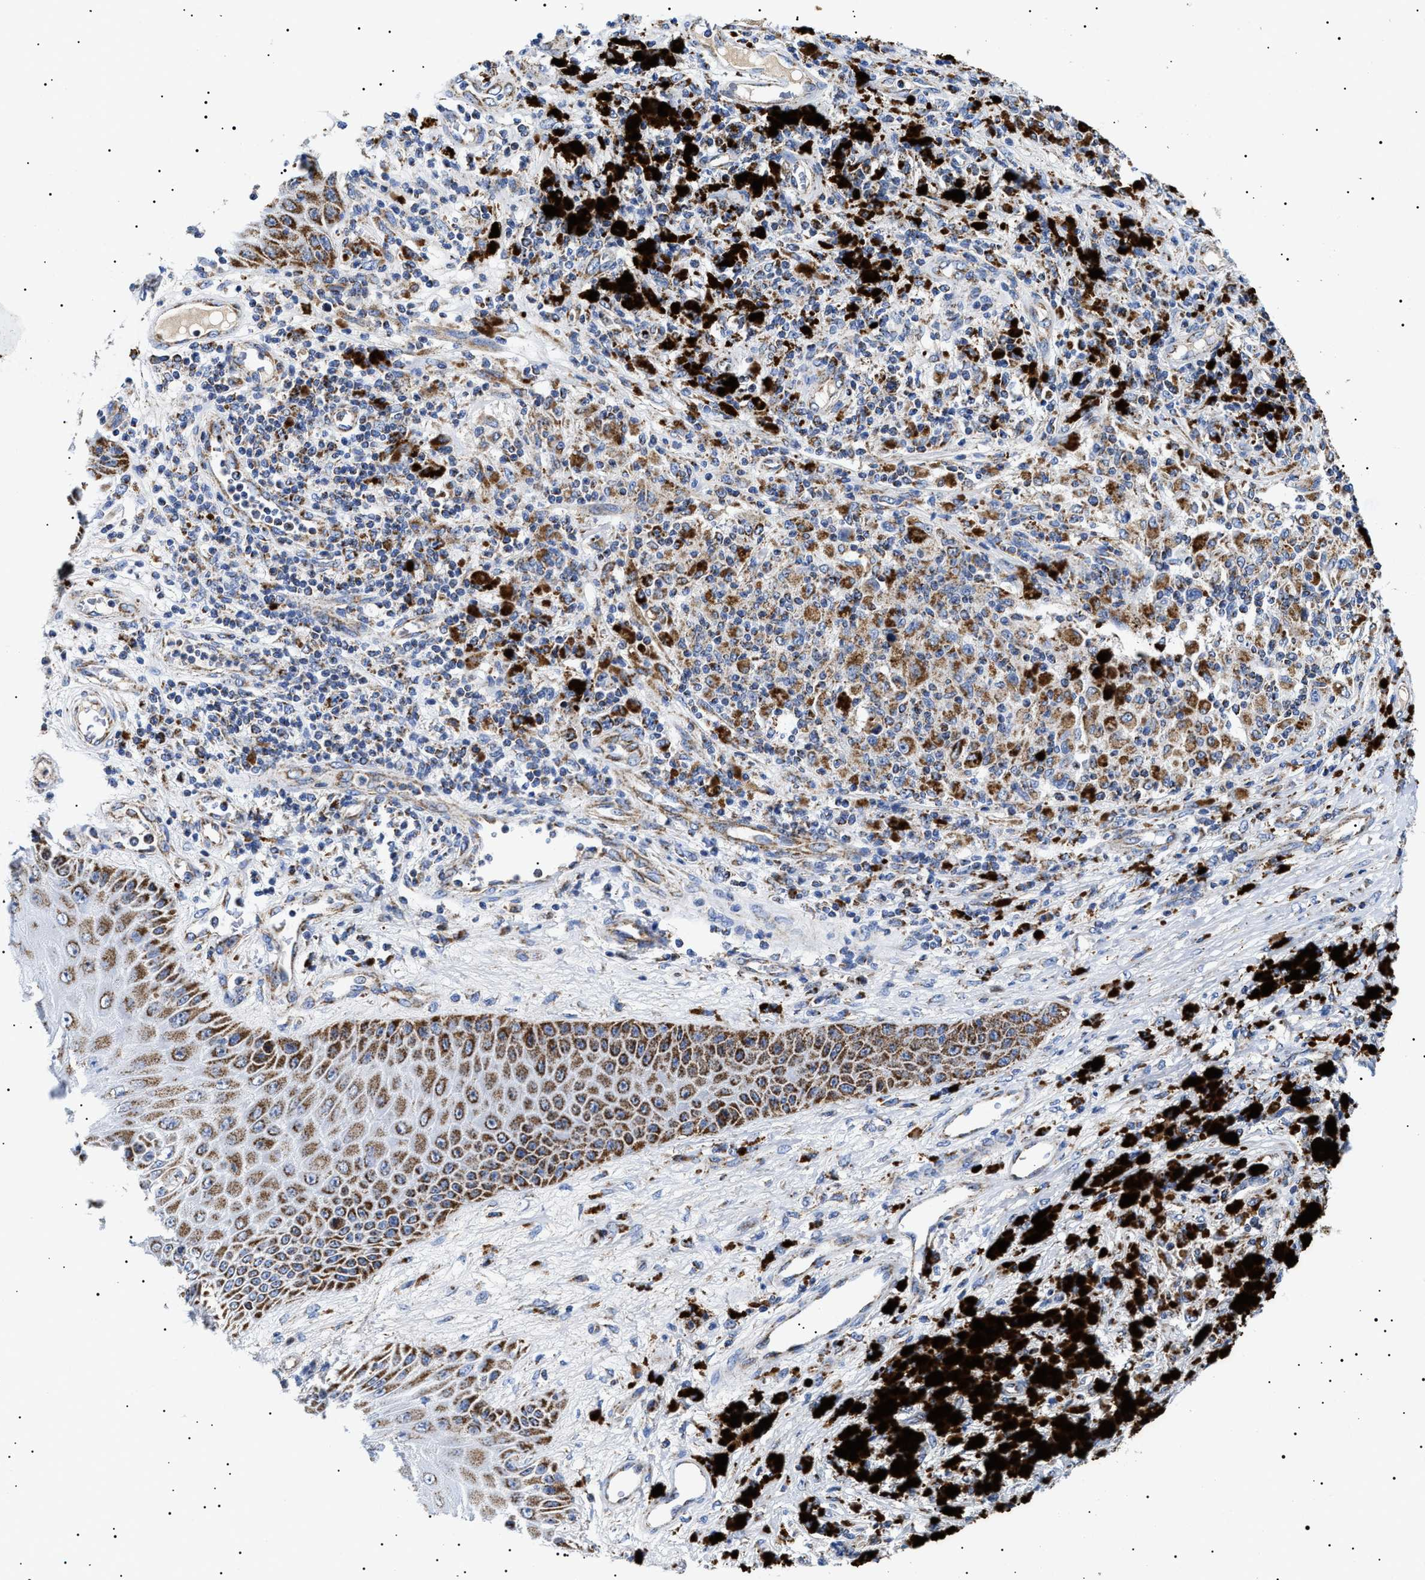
{"staining": {"intensity": "strong", "quantity": ">75%", "location": "cytoplasmic/membranous"}, "tissue": "melanoma", "cell_type": "Tumor cells", "image_type": "cancer", "snomed": [{"axis": "morphology", "description": "Malignant melanoma, NOS"}, {"axis": "topography", "description": "Skin"}], "caption": "Immunohistochemistry (IHC) image of neoplastic tissue: malignant melanoma stained using immunohistochemistry (IHC) exhibits high levels of strong protein expression localized specifically in the cytoplasmic/membranous of tumor cells, appearing as a cytoplasmic/membranous brown color.", "gene": "CHRDL2", "patient": {"sex": "female", "age": 73}}